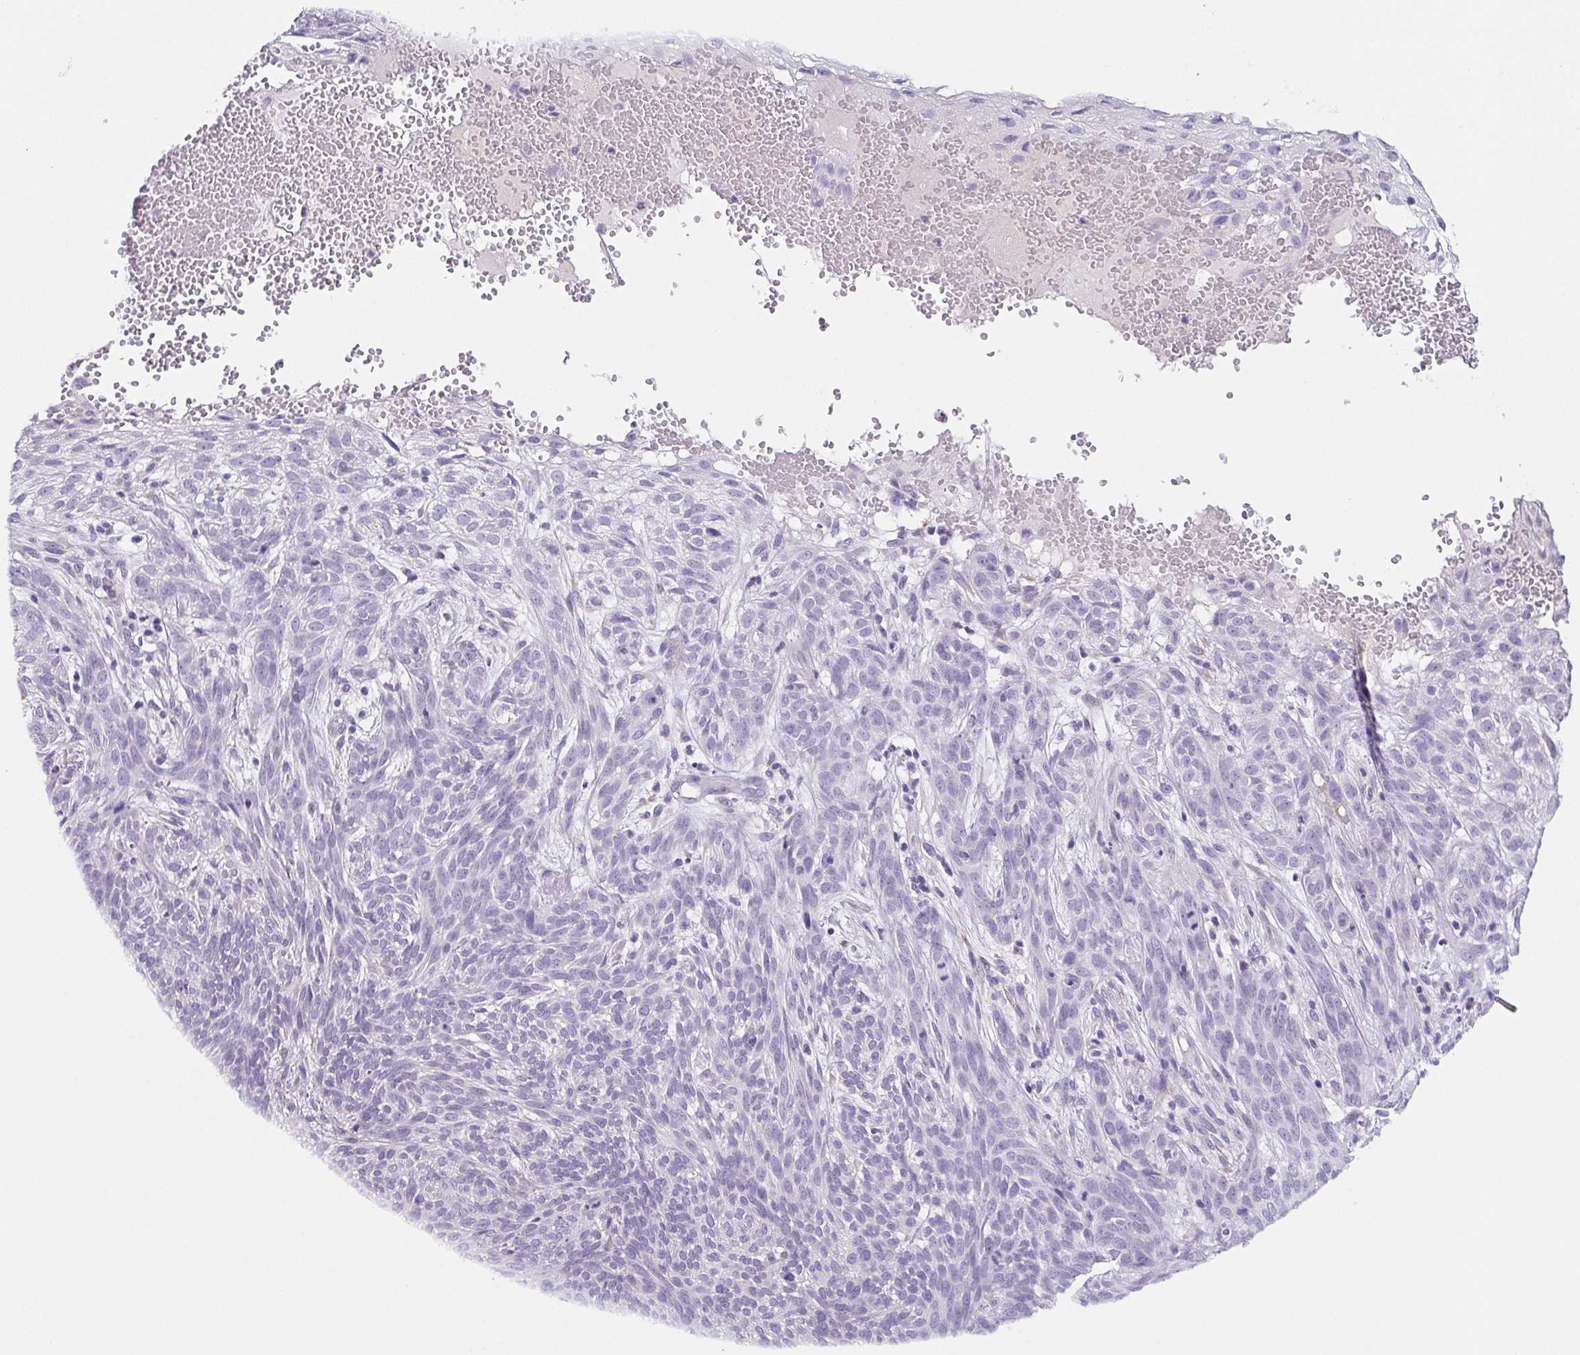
{"staining": {"intensity": "negative", "quantity": "none", "location": "none"}, "tissue": "skin cancer", "cell_type": "Tumor cells", "image_type": "cancer", "snomed": [{"axis": "morphology", "description": "Basal cell carcinoma"}, {"axis": "topography", "description": "Skin"}], "caption": "A micrograph of human basal cell carcinoma (skin) is negative for staining in tumor cells.", "gene": "HDGFL1", "patient": {"sex": "male", "age": 84}}